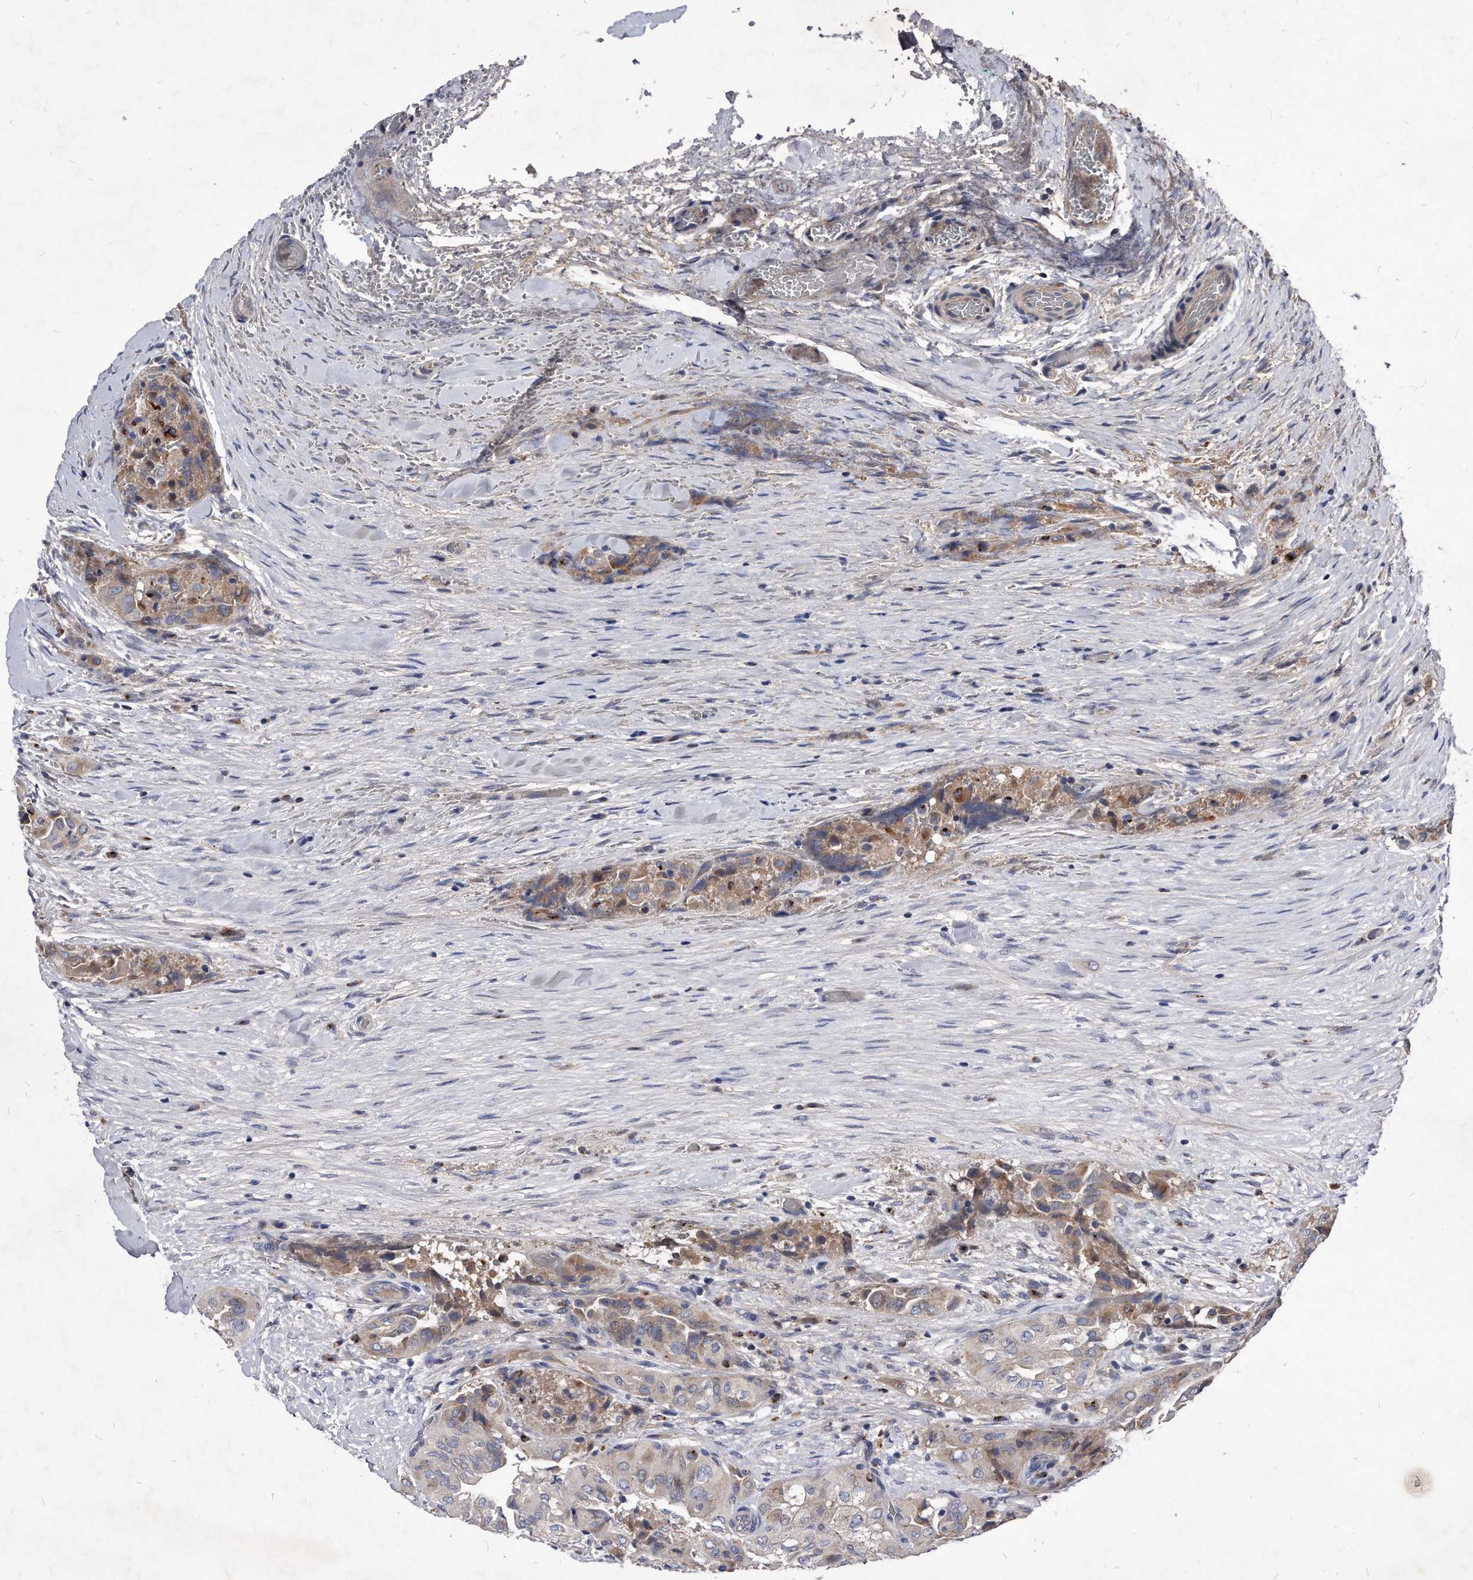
{"staining": {"intensity": "weak", "quantity": ">75%", "location": "cytoplasmic/membranous"}, "tissue": "thyroid cancer", "cell_type": "Tumor cells", "image_type": "cancer", "snomed": [{"axis": "morphology", "description": "Papillary adenocarcinoma, NOS"}, {"axis": "topography", "description": "Thyroid gland"}], "caption": "An IHC image of neoplastic tissue is shown. Protein staining in brown highlights weak cytoplasmic/membranous positivity in thyroid cancer within tumor cells.", "gene": "MGAT4A", "patient": {"sex": "female", "age": 59}}